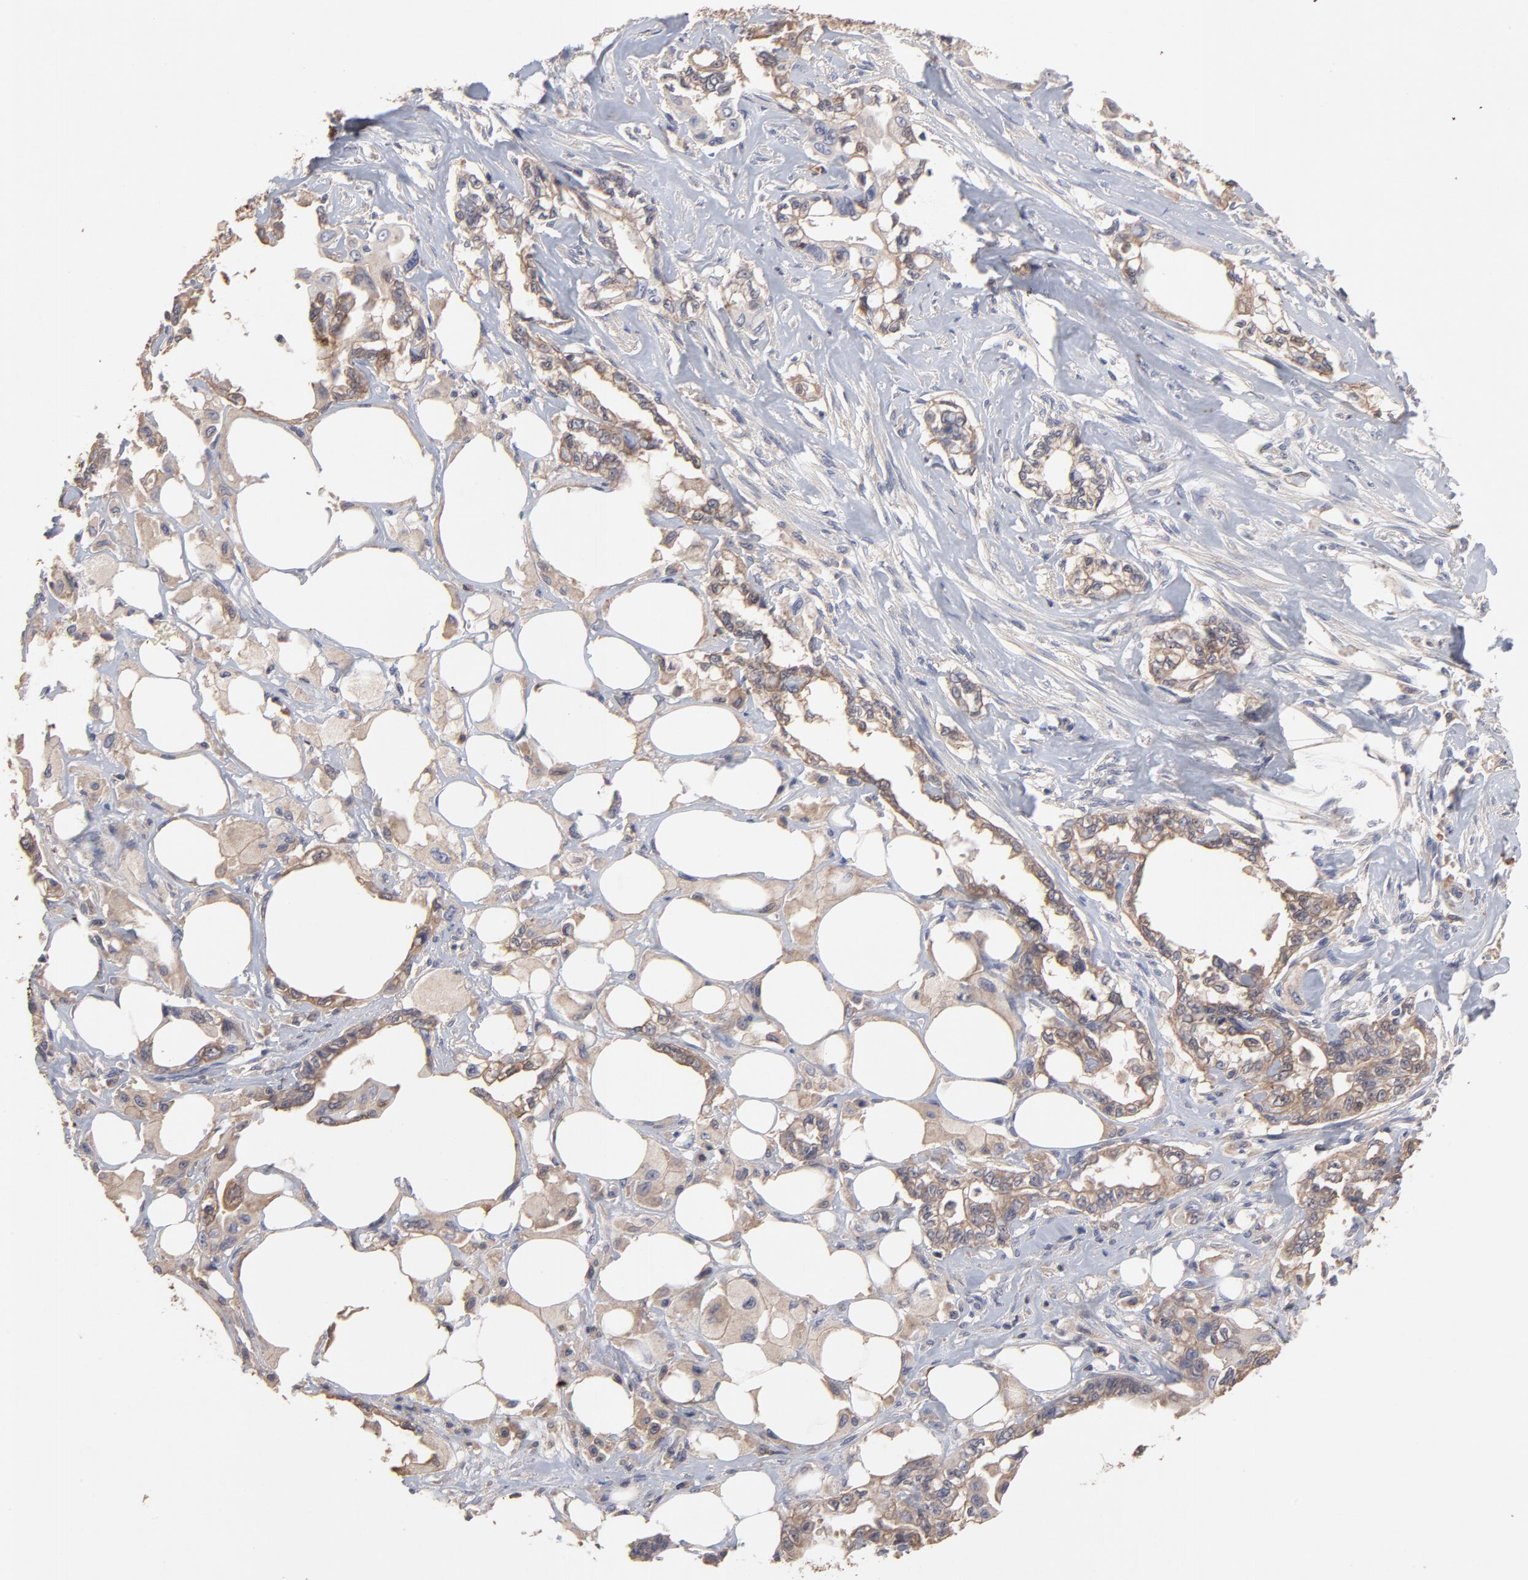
{"staining": {"intensity": "moderate", "quantity": ">75%", "location": "cytoplasmic/membranous"}, "tissue": "pancreatic cancer", "cell_type": "Tumor cells", "image_type": "cancer", "snomed": [{"axis": "morphology", "description": "Normal tissue, NOS"}, {"axis": "topography", "description": "Pancreas"}], "caption": "DAB immunohistochemical staining of pancreatic cancer displays moderate cytoplasmic/membranous protein expression in about >75% of tumor cells.", "gene": "TANGO2", "patient": {"sex": "male", "age": 42}}